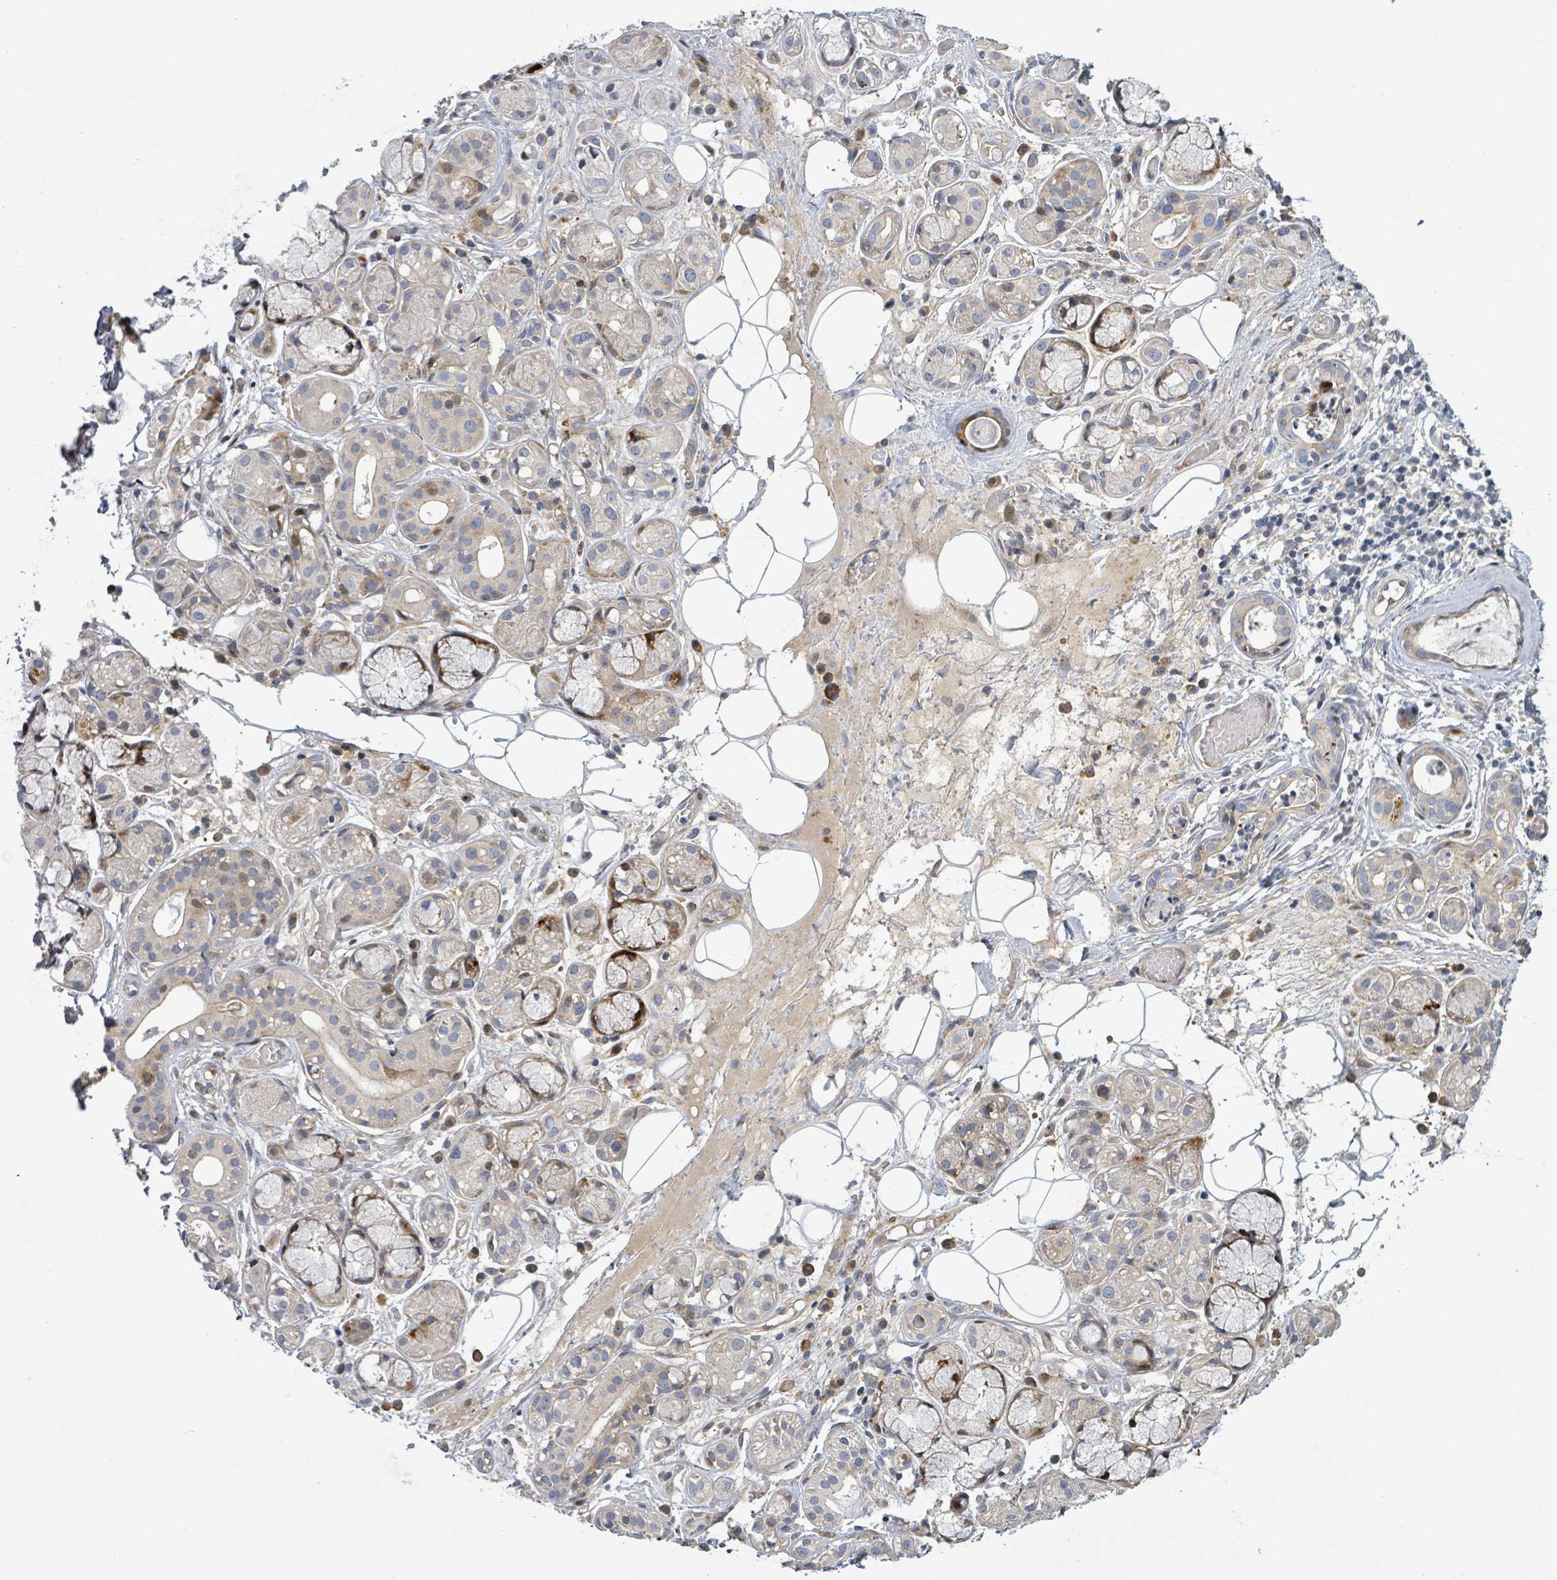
{"staining": {"intensity": "strong", "quantity": "<25%", "location": "cytoplasmic/membranous"}, "tissue": "salivary gland", "cell_type": "Glandular cells", "image_type": "normal", "snomed": [{"axis": "morphology", "description": "Normal tissue, NOS"}, {"axis": "topography", "description": "Salivary gland"}], "caption": "Benign salivary gland displays strong cytoplasmic/membranous positivity in about <25% of glandular cells The protein of interest is stained brown, and the nuclei are stained in blue (DAB IHC with brightfield microscopy, high magnification)..", "gene": "CFAP210", "patient": {"sex": "male", "age": 82}}